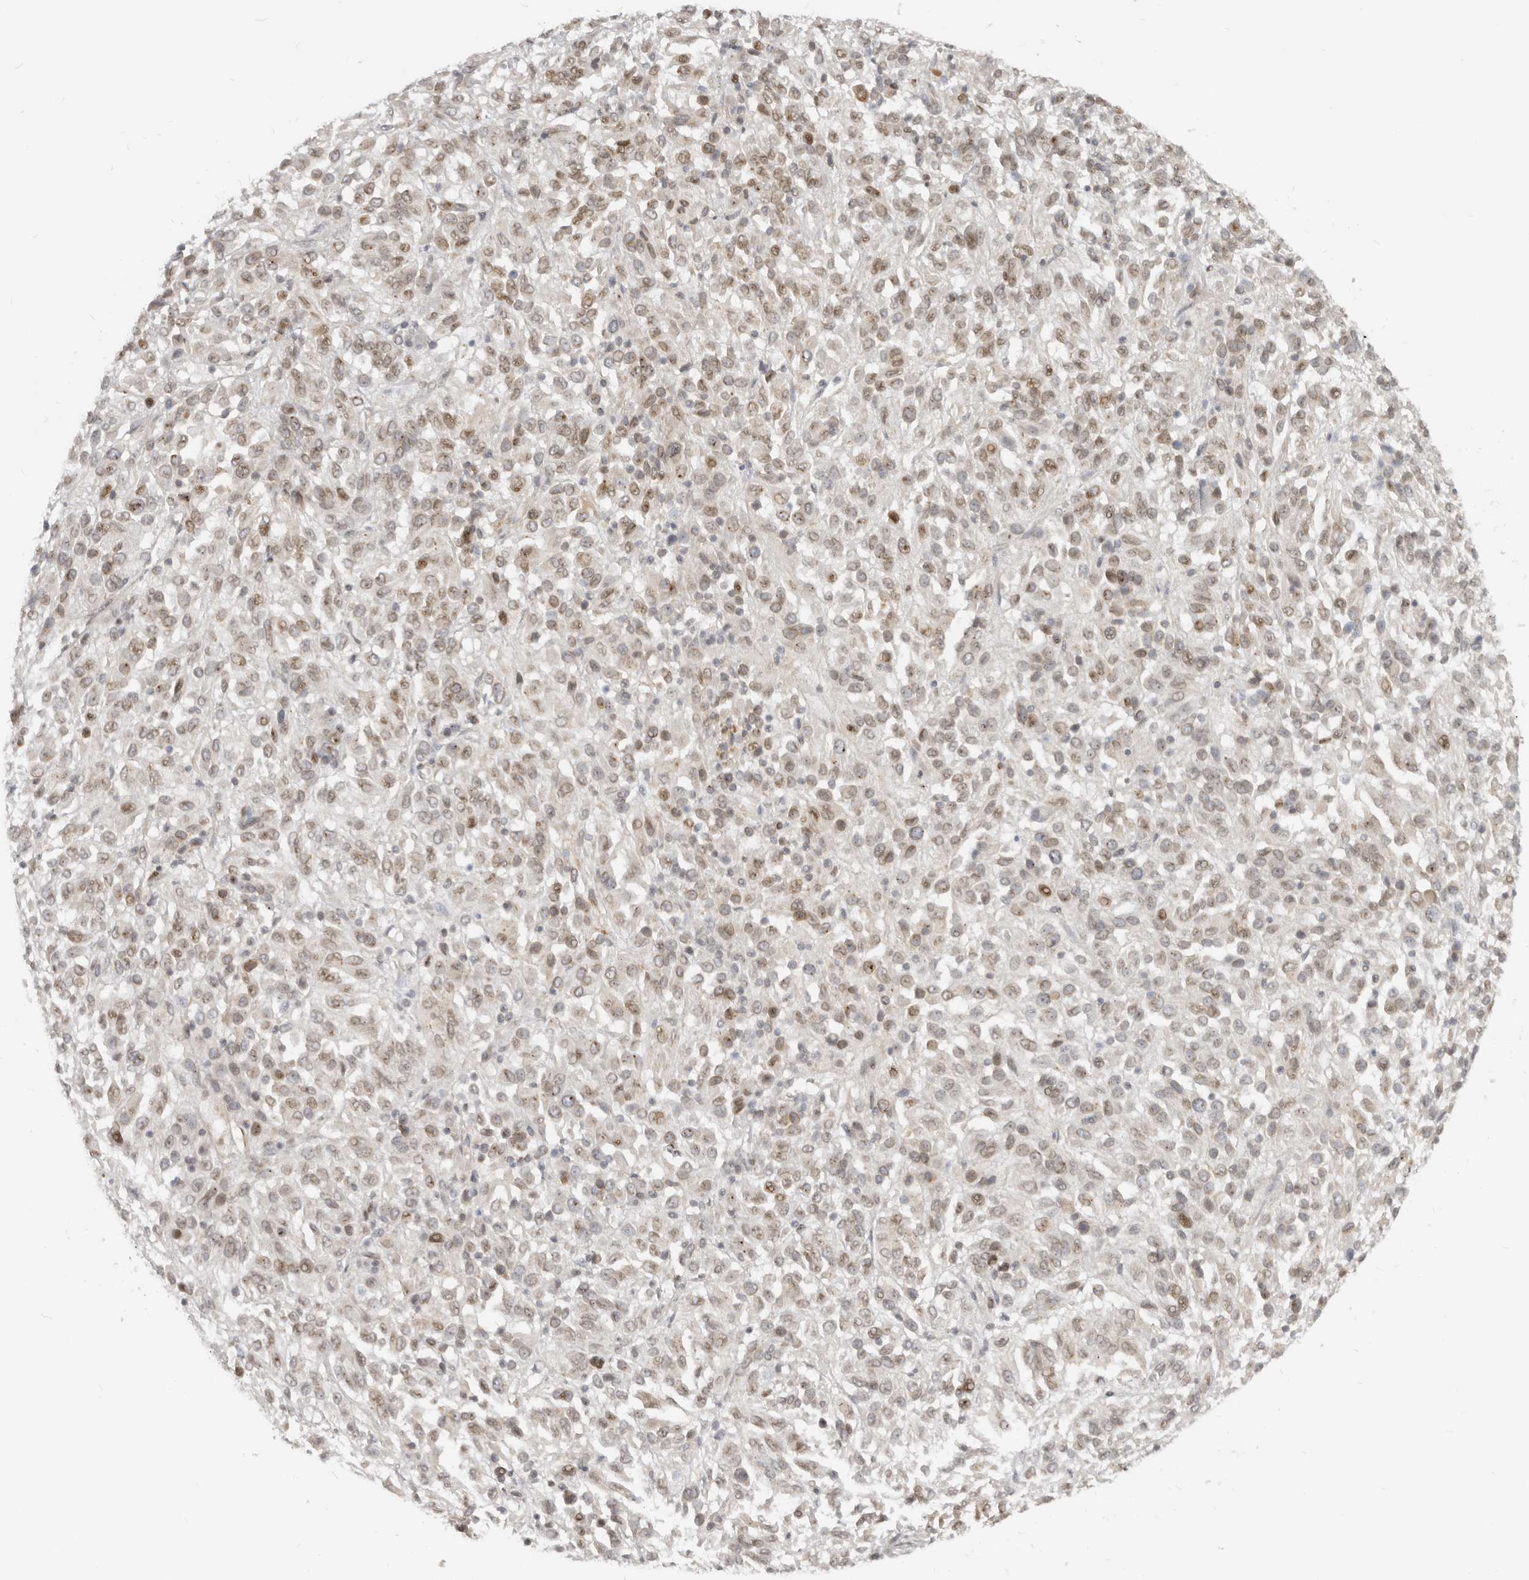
{"staining": {"intensity": "moderate", "quantity": "25%-75%", "location": "nuclear"}, "tissue": "melanoma", "cell_type": "Tumor cells", "image_type": "cancer", "snomed": [{"axis": "morphology", "description": "Malignant melanoma, Metastatic site"}, {"axis": "topography", "description": "Lung"}], "caption": "Melanoma stained for a protein (brown) exhibits moderate nuclear positive staining in about 25%-75% of tumor cells.", "gene": "NUP153", "patient": {"sex": "male", "age": 64}}